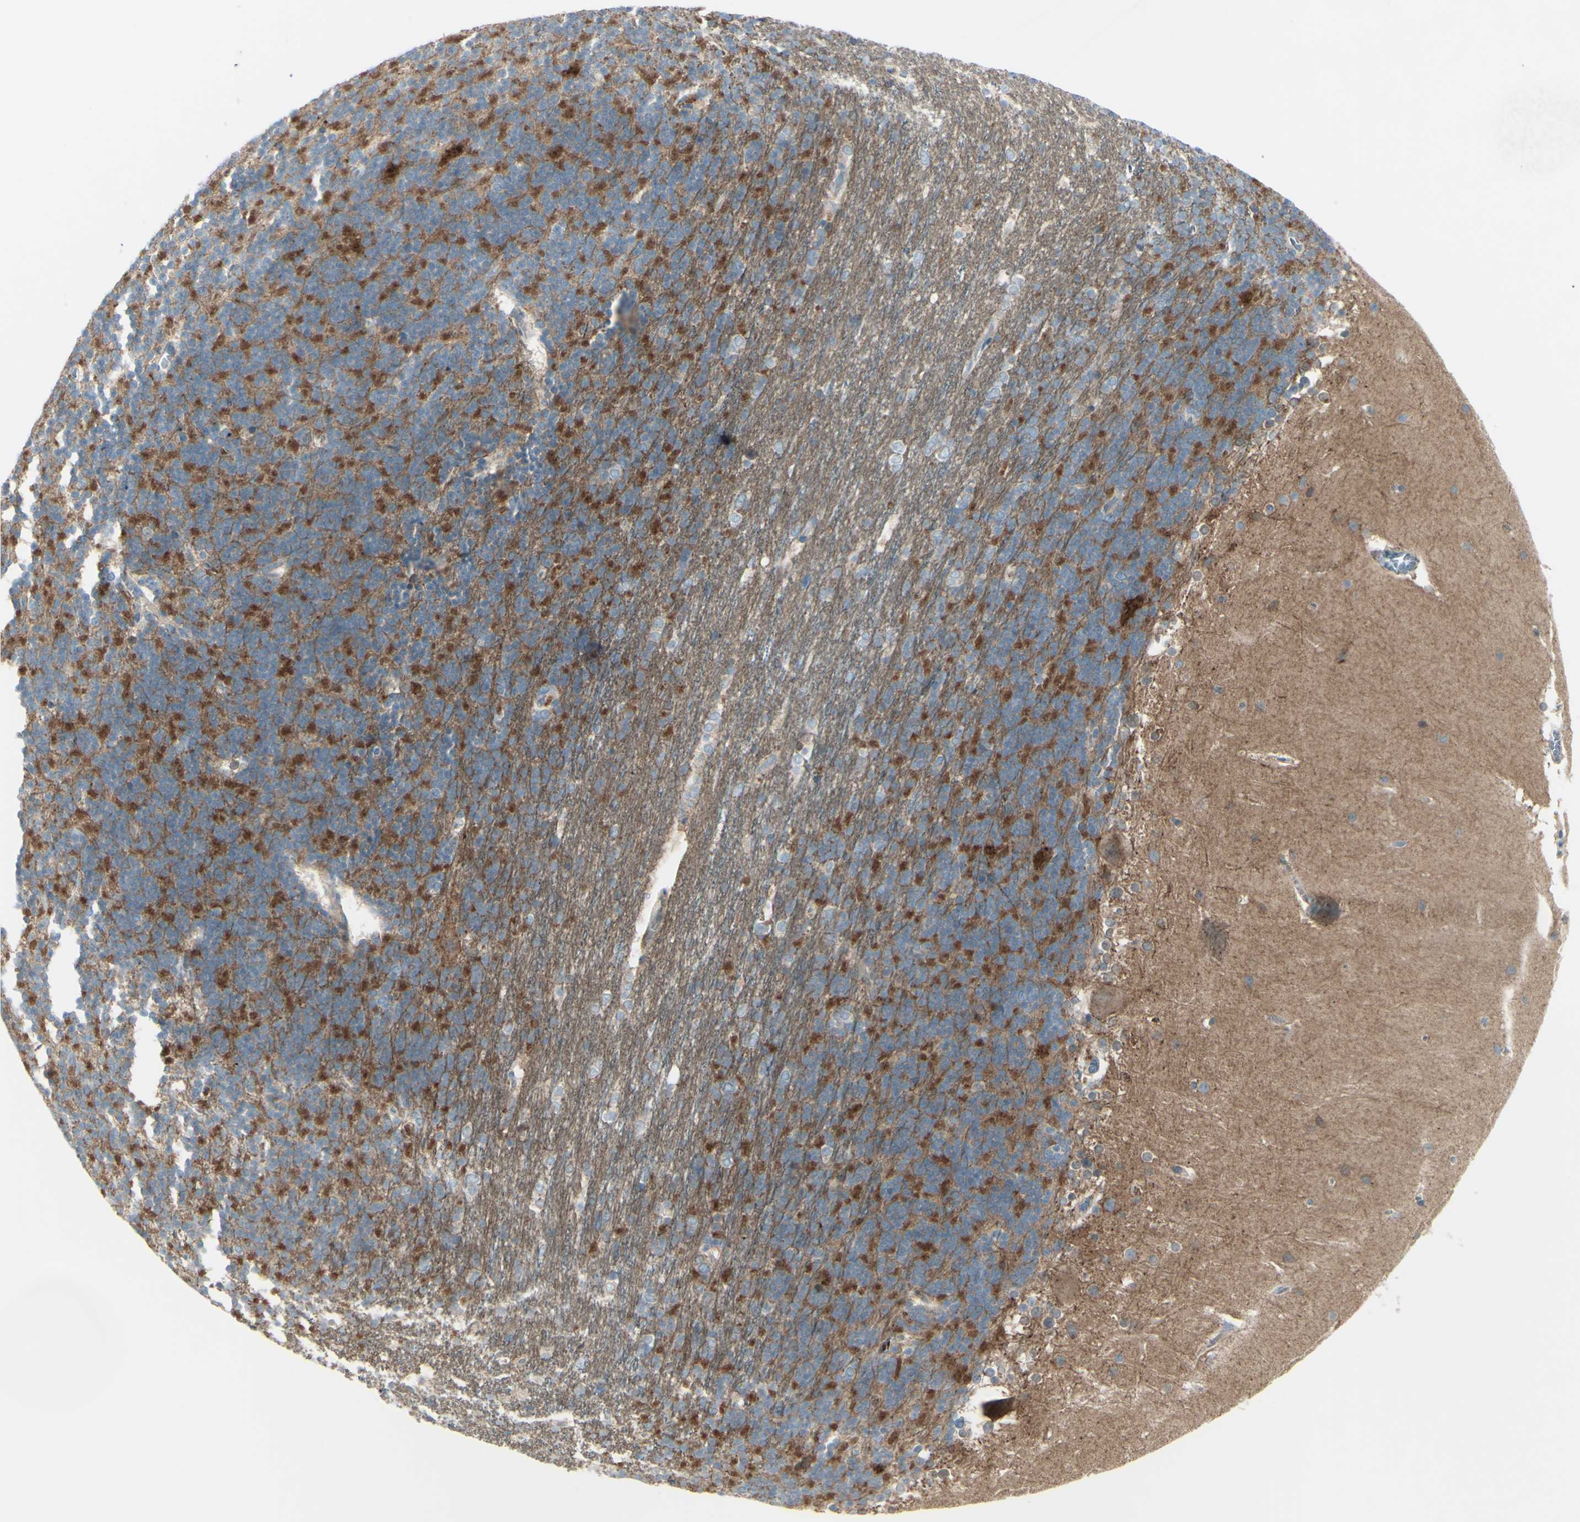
{"staining": {"intensity": "moderate", "quantity": ">75%", "location": "cytoplasmic/membranous"}, "tissue": "cerebellum", "cell_type": "Cells in granular layer", "image_type": "normal", "snomed": [{"axis": "morphology", "description": "Normal tissue, NOS"}, {"axis": "topography", "description": "Cerebellum"}], "caption": "Brown immunohistochemical staining in normal cerebellum exhibits moderate cytoplasmic/membranous expression in approximately >75% of cells in granular layer.", "gene": "PCDHGA10", "patient": {"sex": "female", "age": 19}}